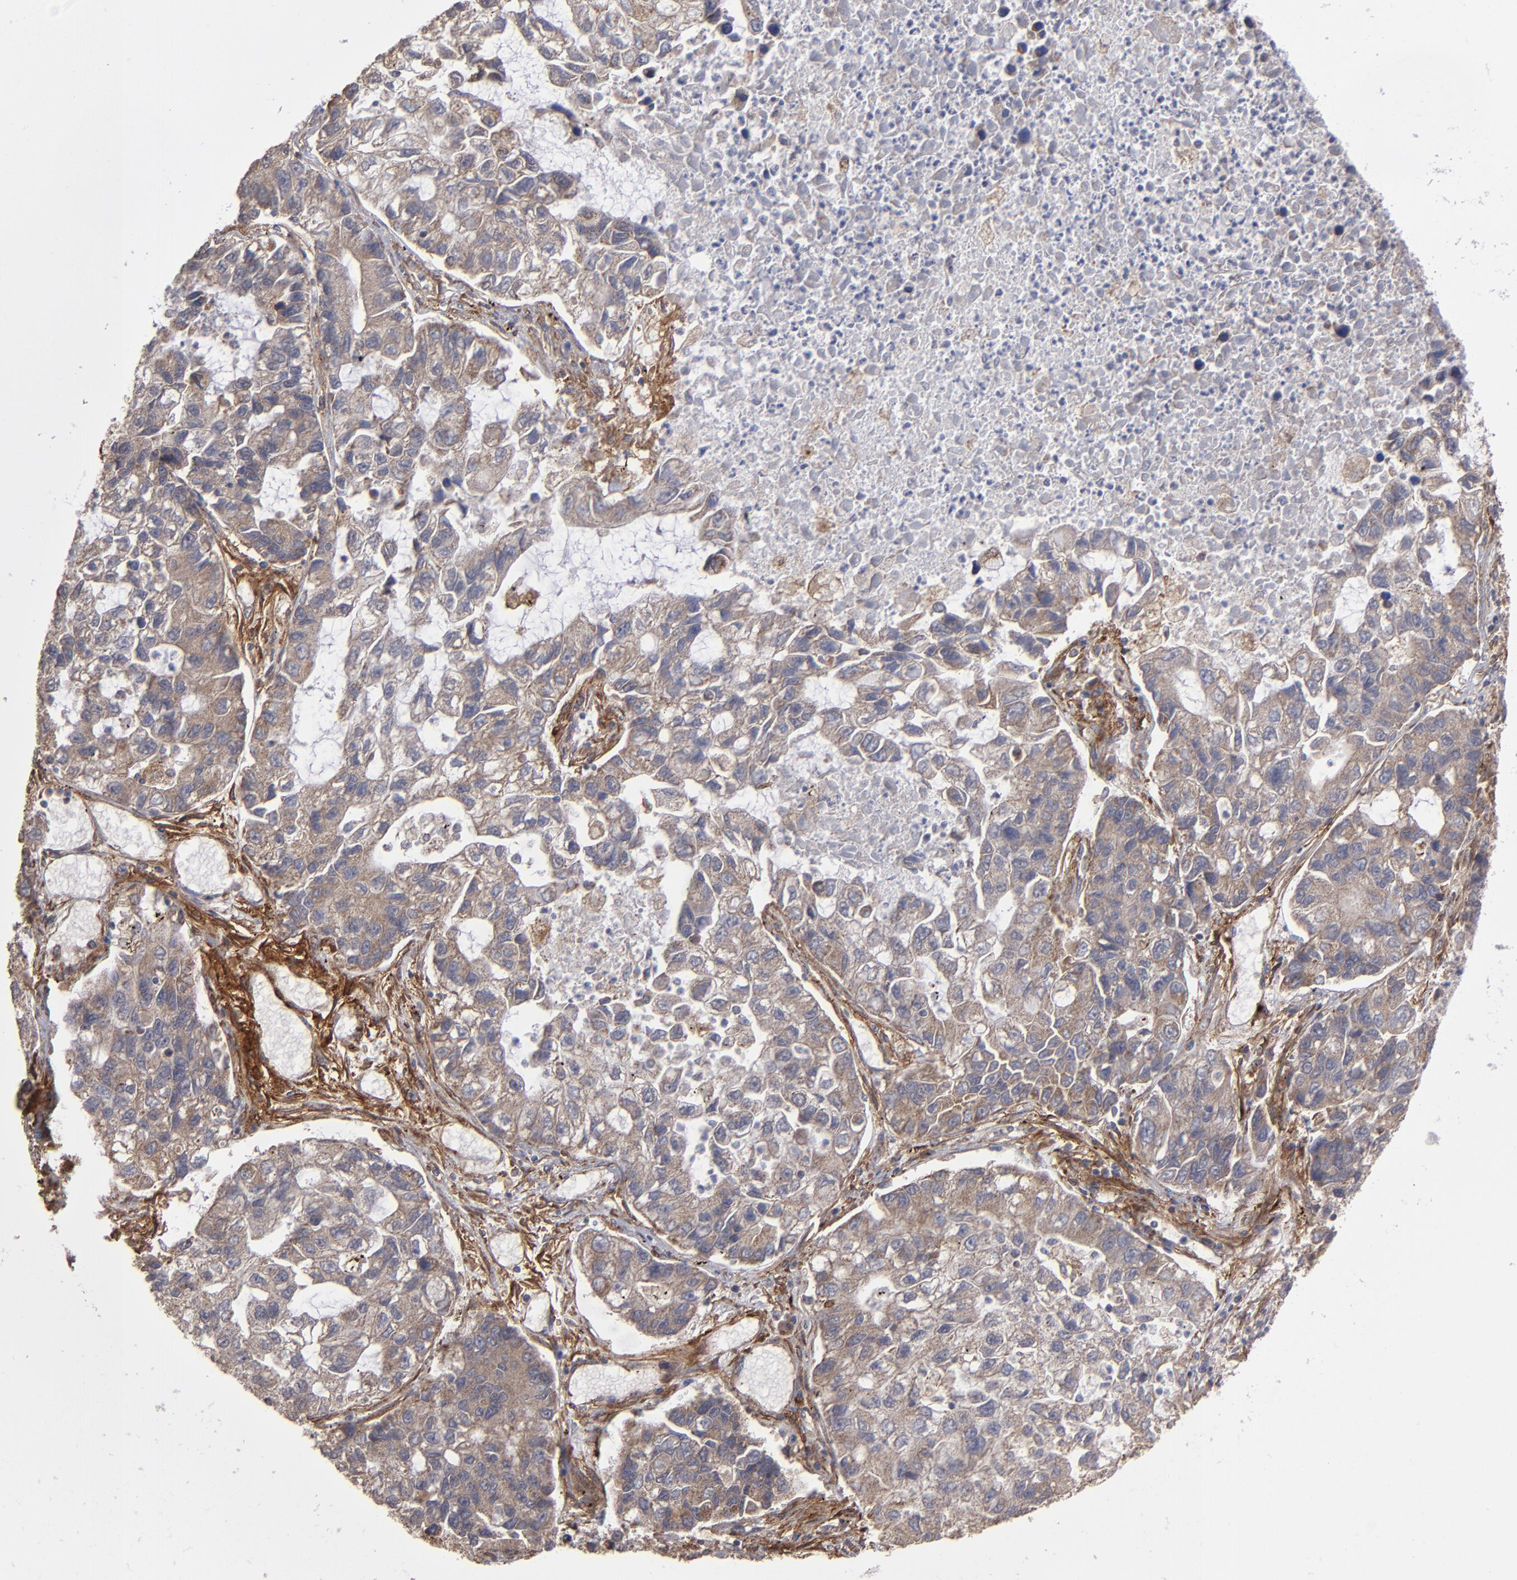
{"staining": {"intensity": "weak", "quantity": "25%-75%", "location": "cytoplasmic/membranous"}, "tissue": "lung cancer", "cell_type": "Tumor cells", "image_type": "cancer", "snomed": [{"axis": "morphology", "description": "Adenocarcinoma, NOS"}, {"axis": "topography", "description": "Lung"}], "caption": "Adenocarcinoma (lung) tissue displays weak cytoplasmic/membranous expression in approximately 25%-75% of tumor cells, visualized by immunohistochemistry. Using DAB (3,3'-diaminobenzidine) (brown) and hematoxylin (blue) stains, captured at high magnification using brightfield microscopy.", "gene": "ITGB5", "patient": {"sex": "female", "age": 51}}